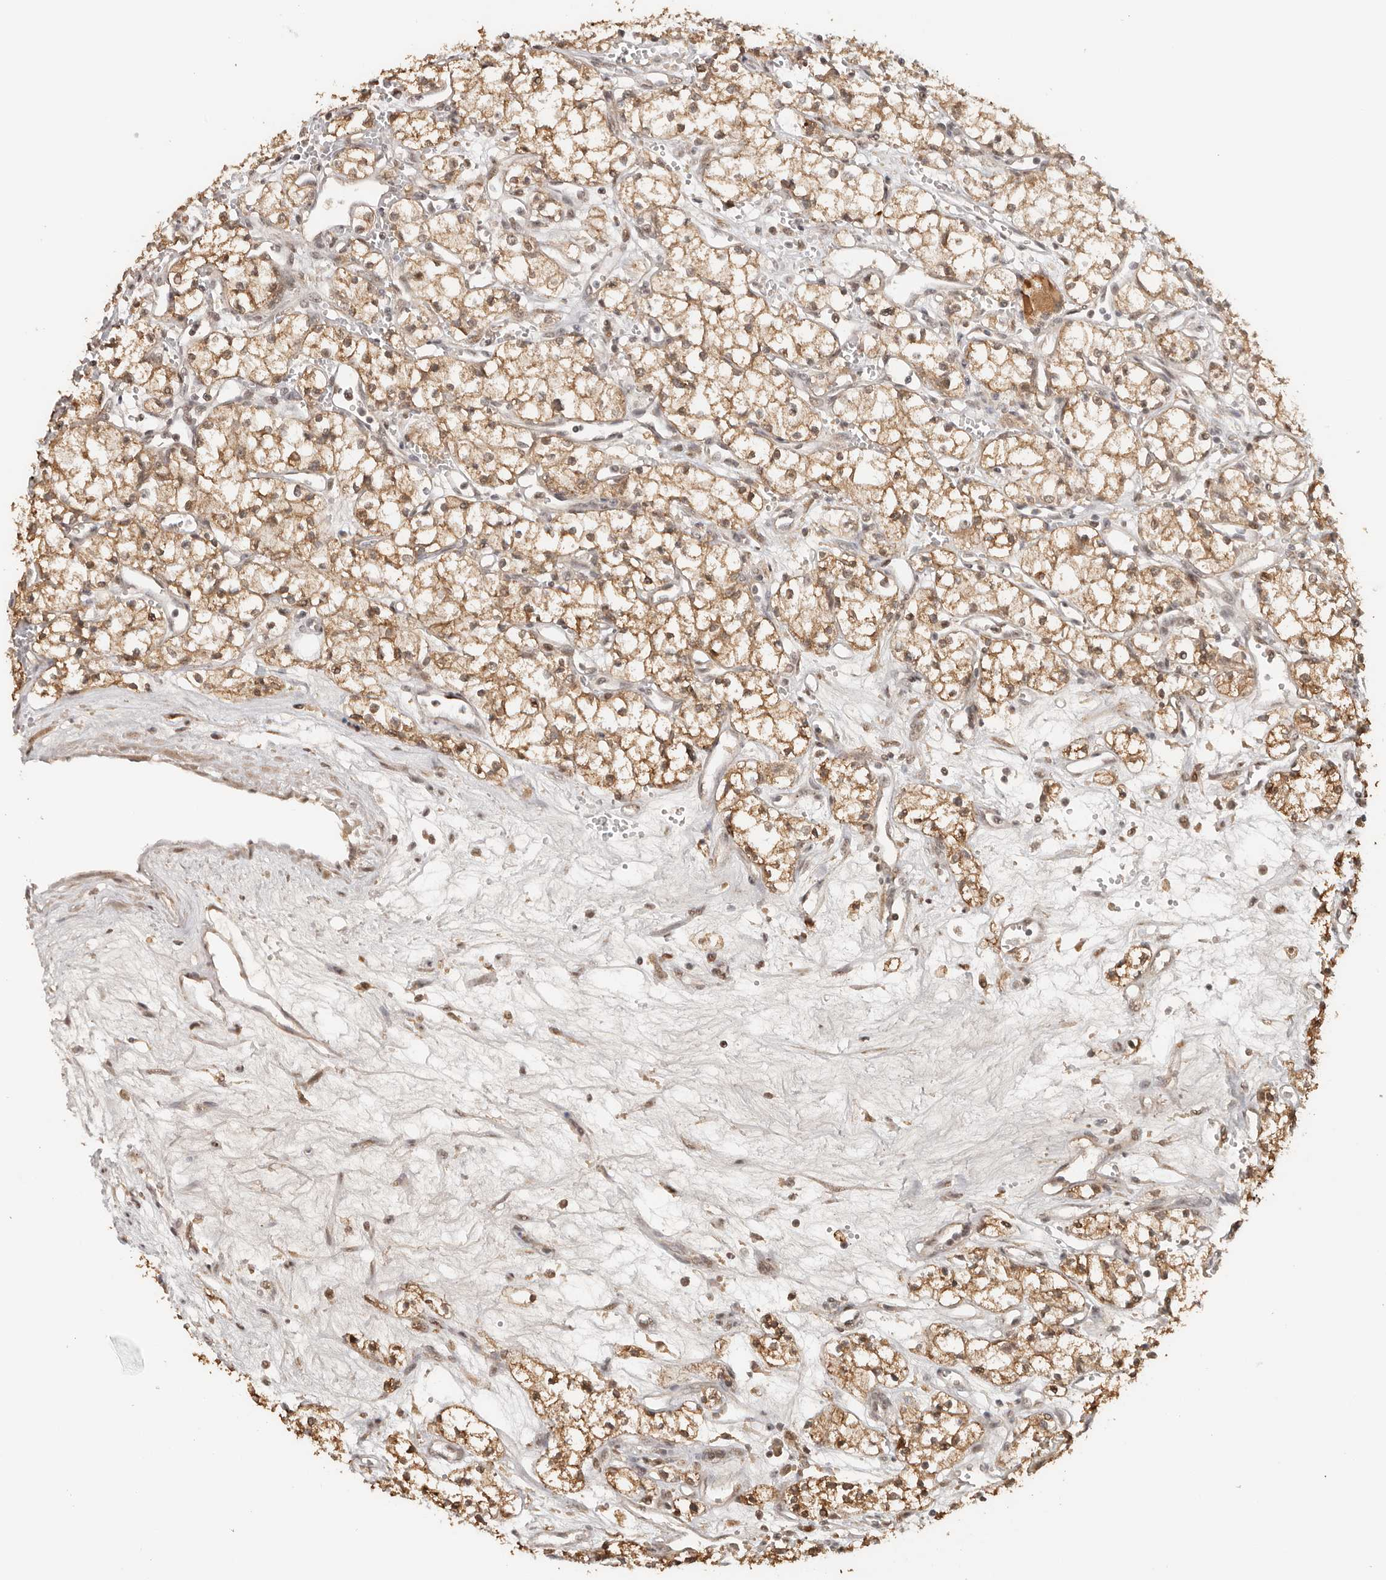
{"staining": {"intensity": "moderate", "quantity": ">75%", "location": "cytoplasmic/membranous,nuclear"}, "tissue": "renal cancer", "cell_type": "Tumor cells", "image_type": "cancer", "snomed": [{"axis": "morphology", "description": "Adenocarcinoma, NOS"}, {"axis": "topography", "description": "Kidney"}], "caption": "Immunohistochemical staining of human renal cancer reveals moderate cytoplasmic/membranous and nuclear protein staining in approximately >75% of tumor cells. The protein of interest is shown in brown color, while the nuclei are stained blue.", "gene": "SEC14L1", "patient": {"sex": "male", "age": 59}}